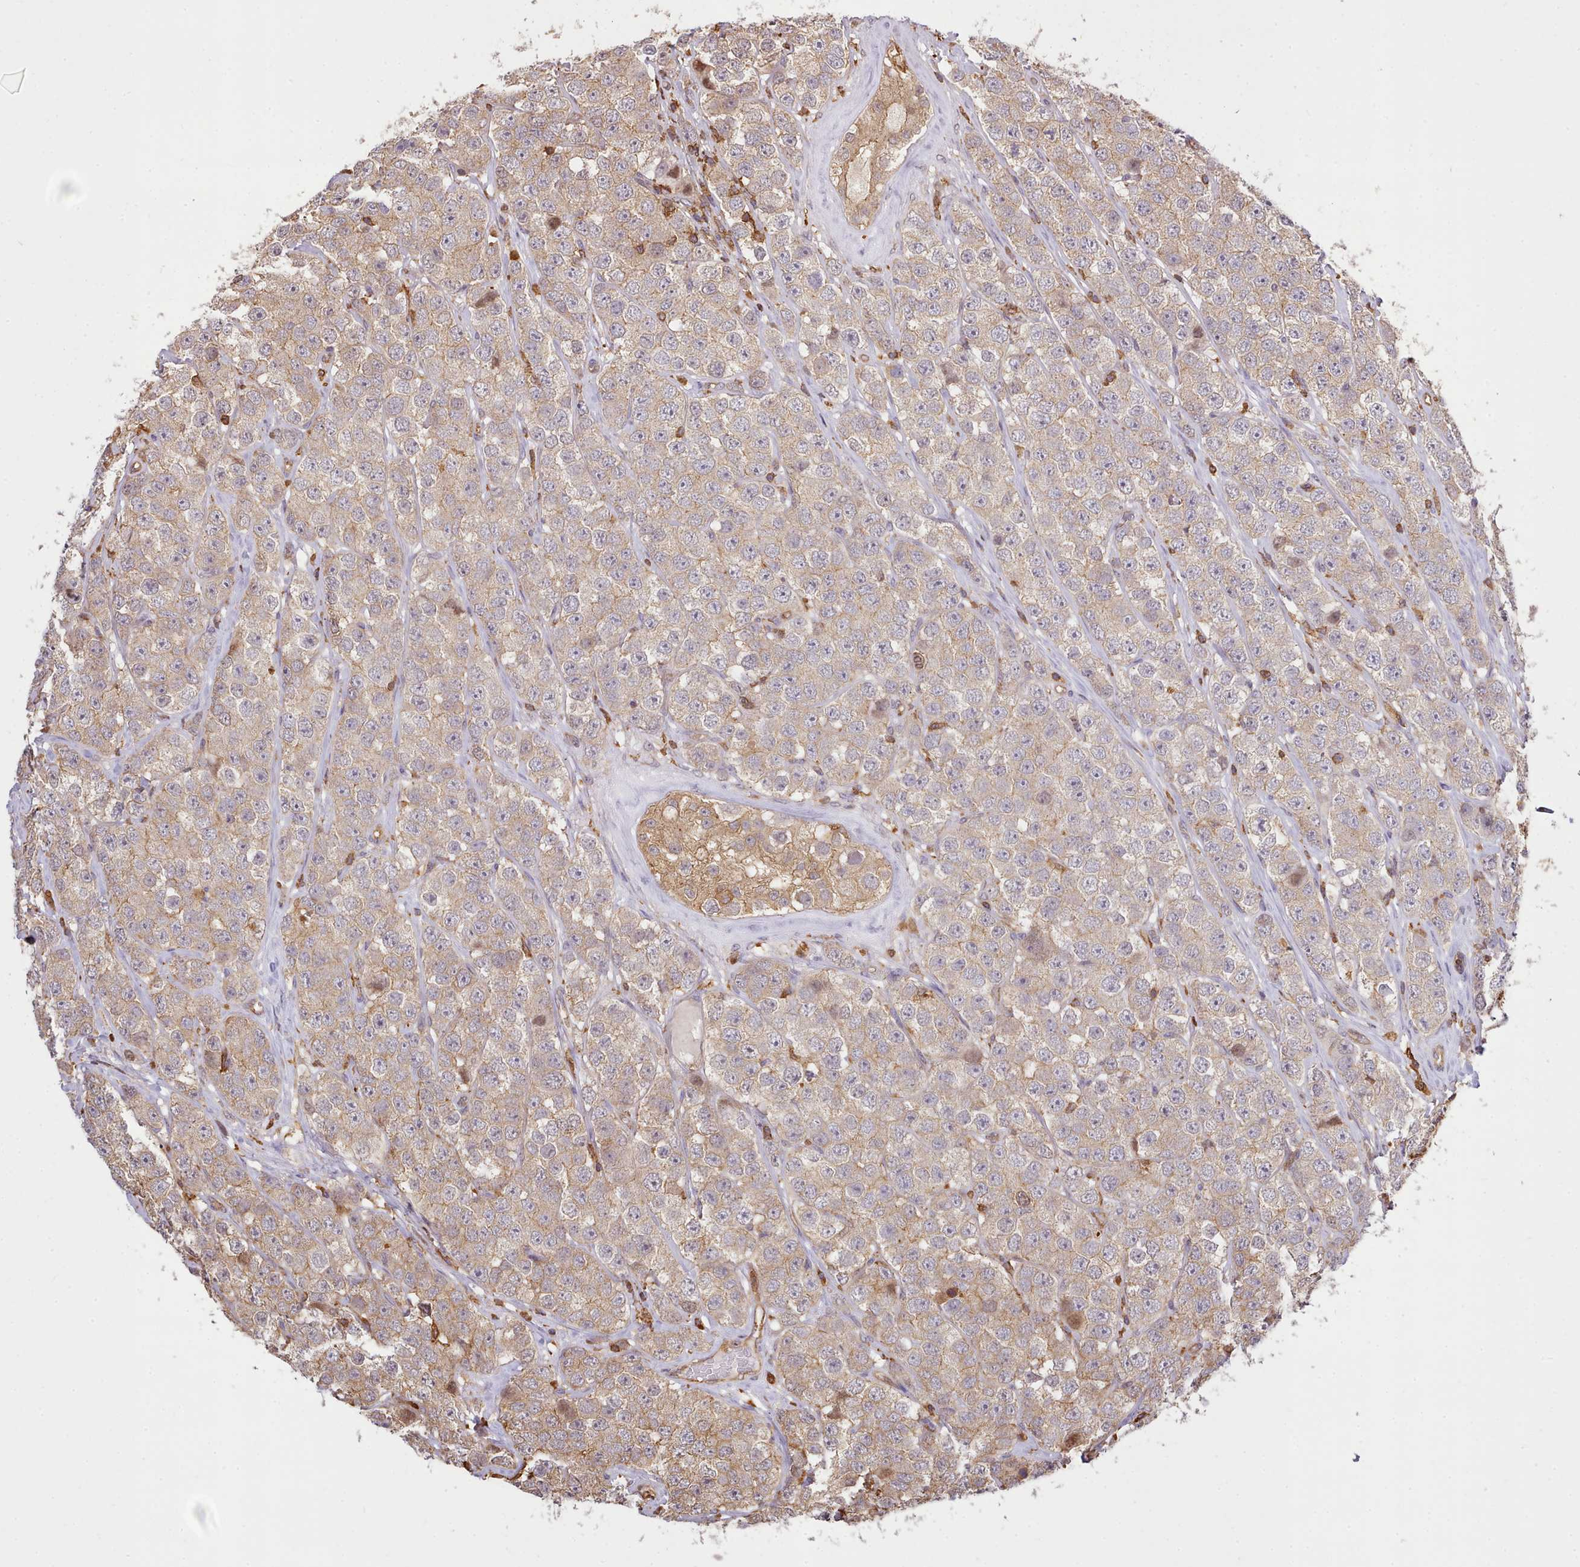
{"staining": {"intensity": "weak", "quantity": ">75%", "location": "cytoplasmic/membranous"}, "tissue": "testis cancer", "cell_type": "Tumor cells", "image_type": "cancer", "snomed": [{"axis": "morphology", "description": "Seminoma, NOS"}, {"axis": "topography", "description": "Testis"}], "caption": "This image demonstrates immunohistochemistry (IHC) staining of human testis seminoma, with low weak cytoplasmic/membranous positivity in about >75% of tumor cells.", "gene": "CAPZA1", "patient": {"sex": "male", "age": 28}}